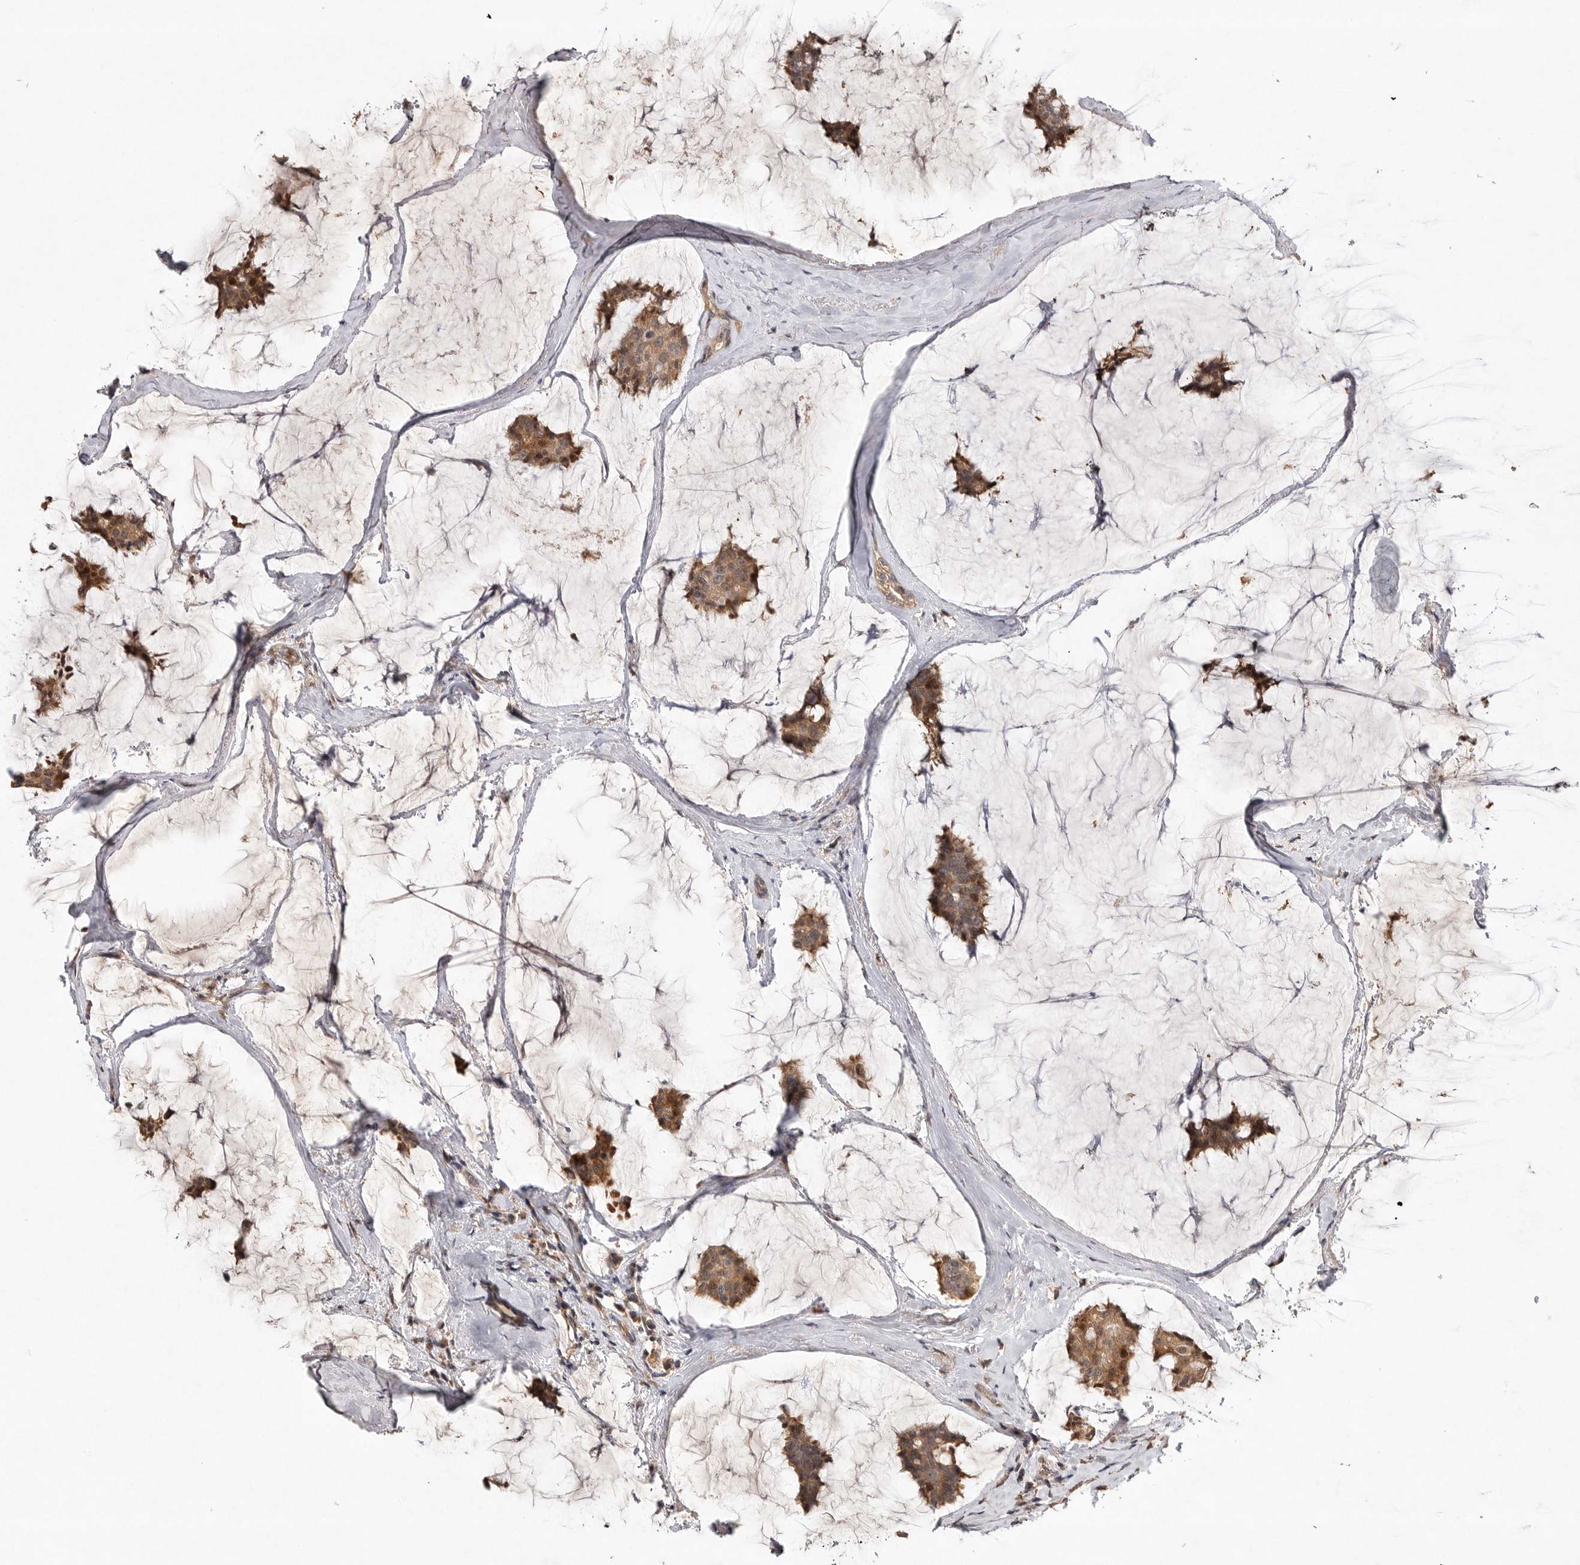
{"staining": {"intensity": "moderate", "quantity": ">75%", "location": "cytoplasmic/membranous"}, "tissue": "breast cancer", "cell_type": "Tumor cells", "image_type": "cancer", "snomed": [{"axis": "morphology", "description": "Duct carcinoma"}, {"axis": "topography", "description": "Breast"}], "caption": "Protein staining of breast cancer (intraductal carcinoma) tissue shows moderate cytoplasmic/membranous positivity in approximately >75% of tumor cells.", "gene": "VN1R4", "patient": {"sex": "female", "age": 93}}